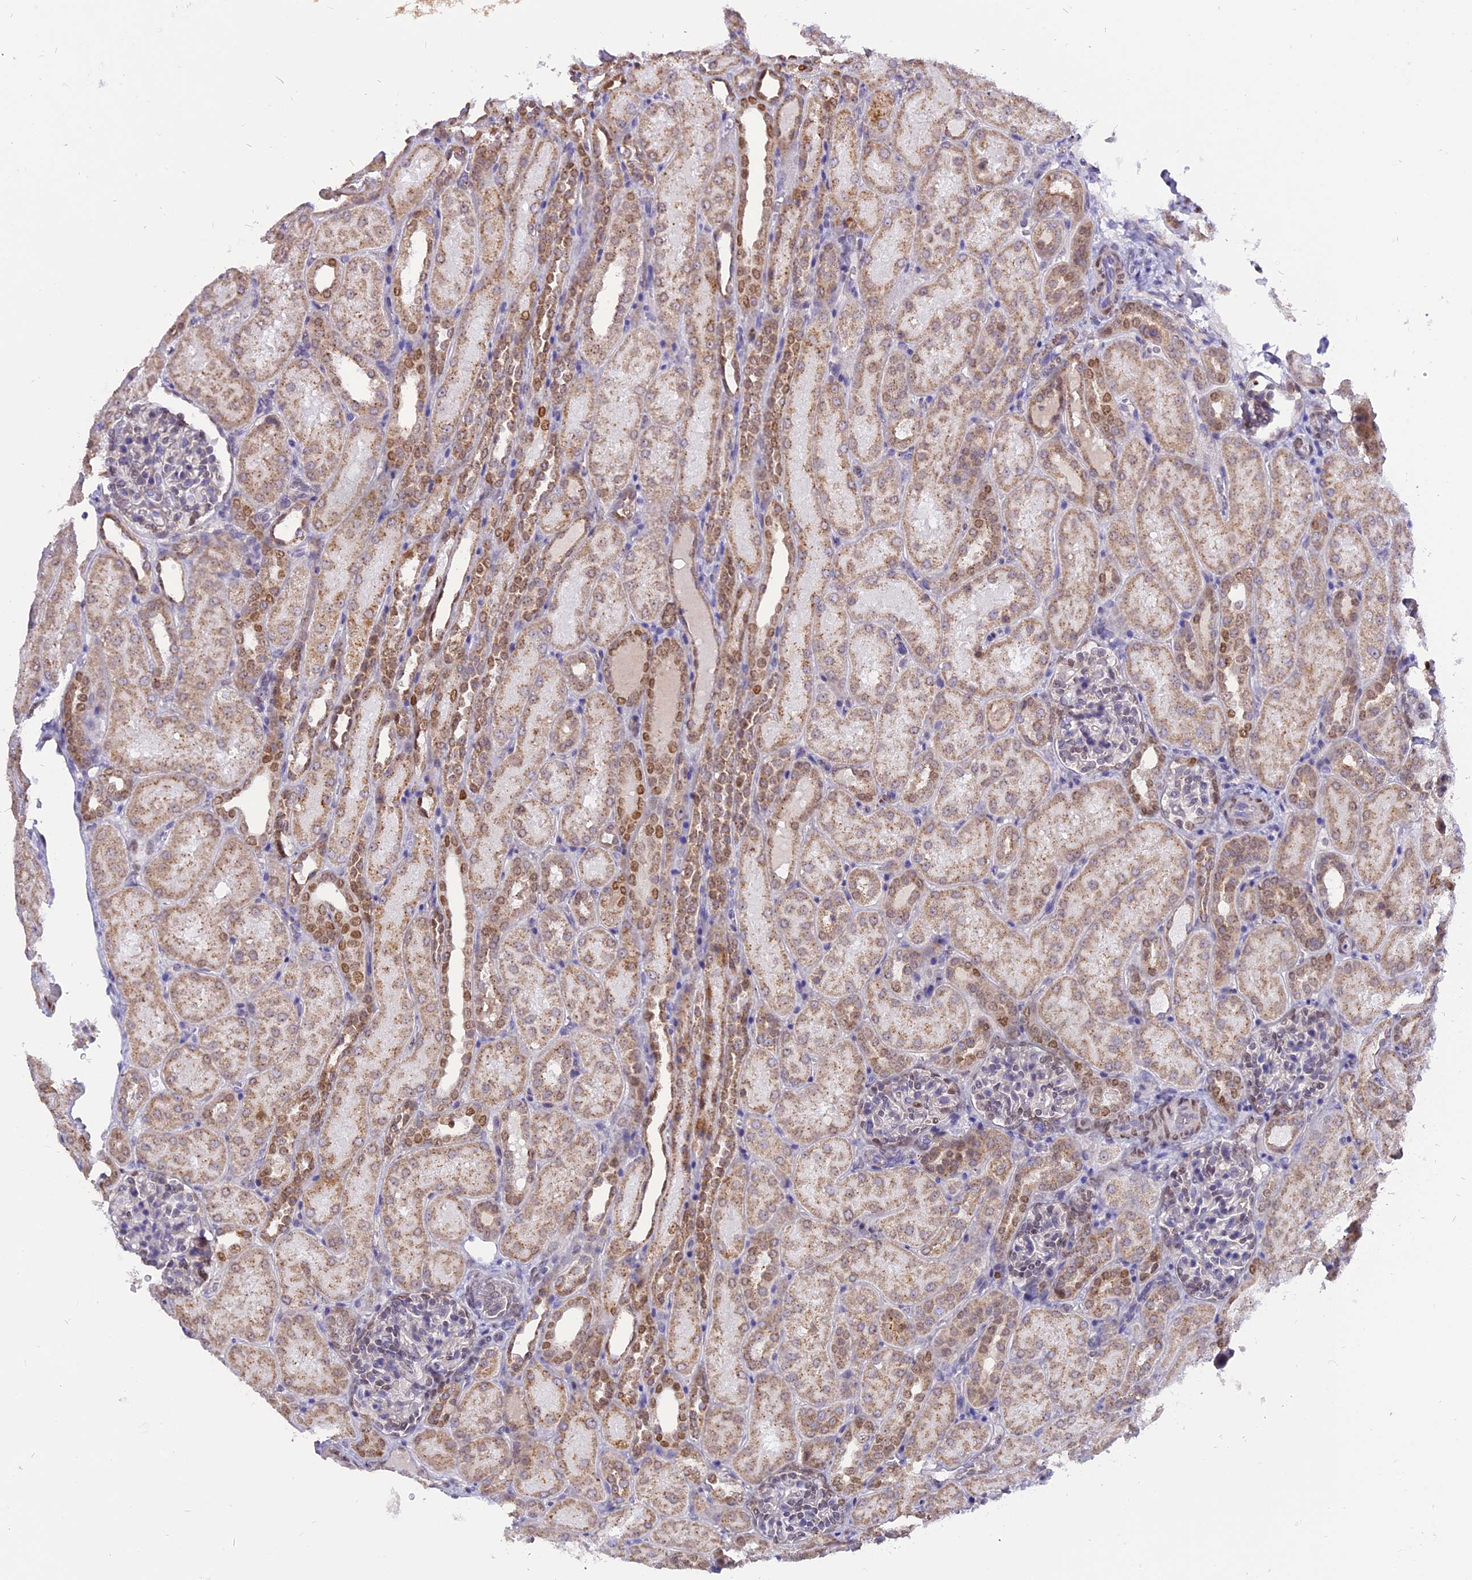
{"staining": {"intensity": "negative", "quantity": "none", "location": "none"}, "tissue": "kidney", "cell_type": "Cells in glomeruli", "image_type": "normal", "snomed": [{"axis": "morphology", "description": "Normal tissue, NOS"}, {"axis": "topography", "description": "Kidney"}], "caption": "Immunohistochemistry (IHC) of normal kidney shows no expression in cells in glomeruli. The staining is performed using DAB brown chromogen with nuclei counter-stained in using hematoxylin.", "gene": "CENPV", "patient": {"sex": "male", "age": 1}}